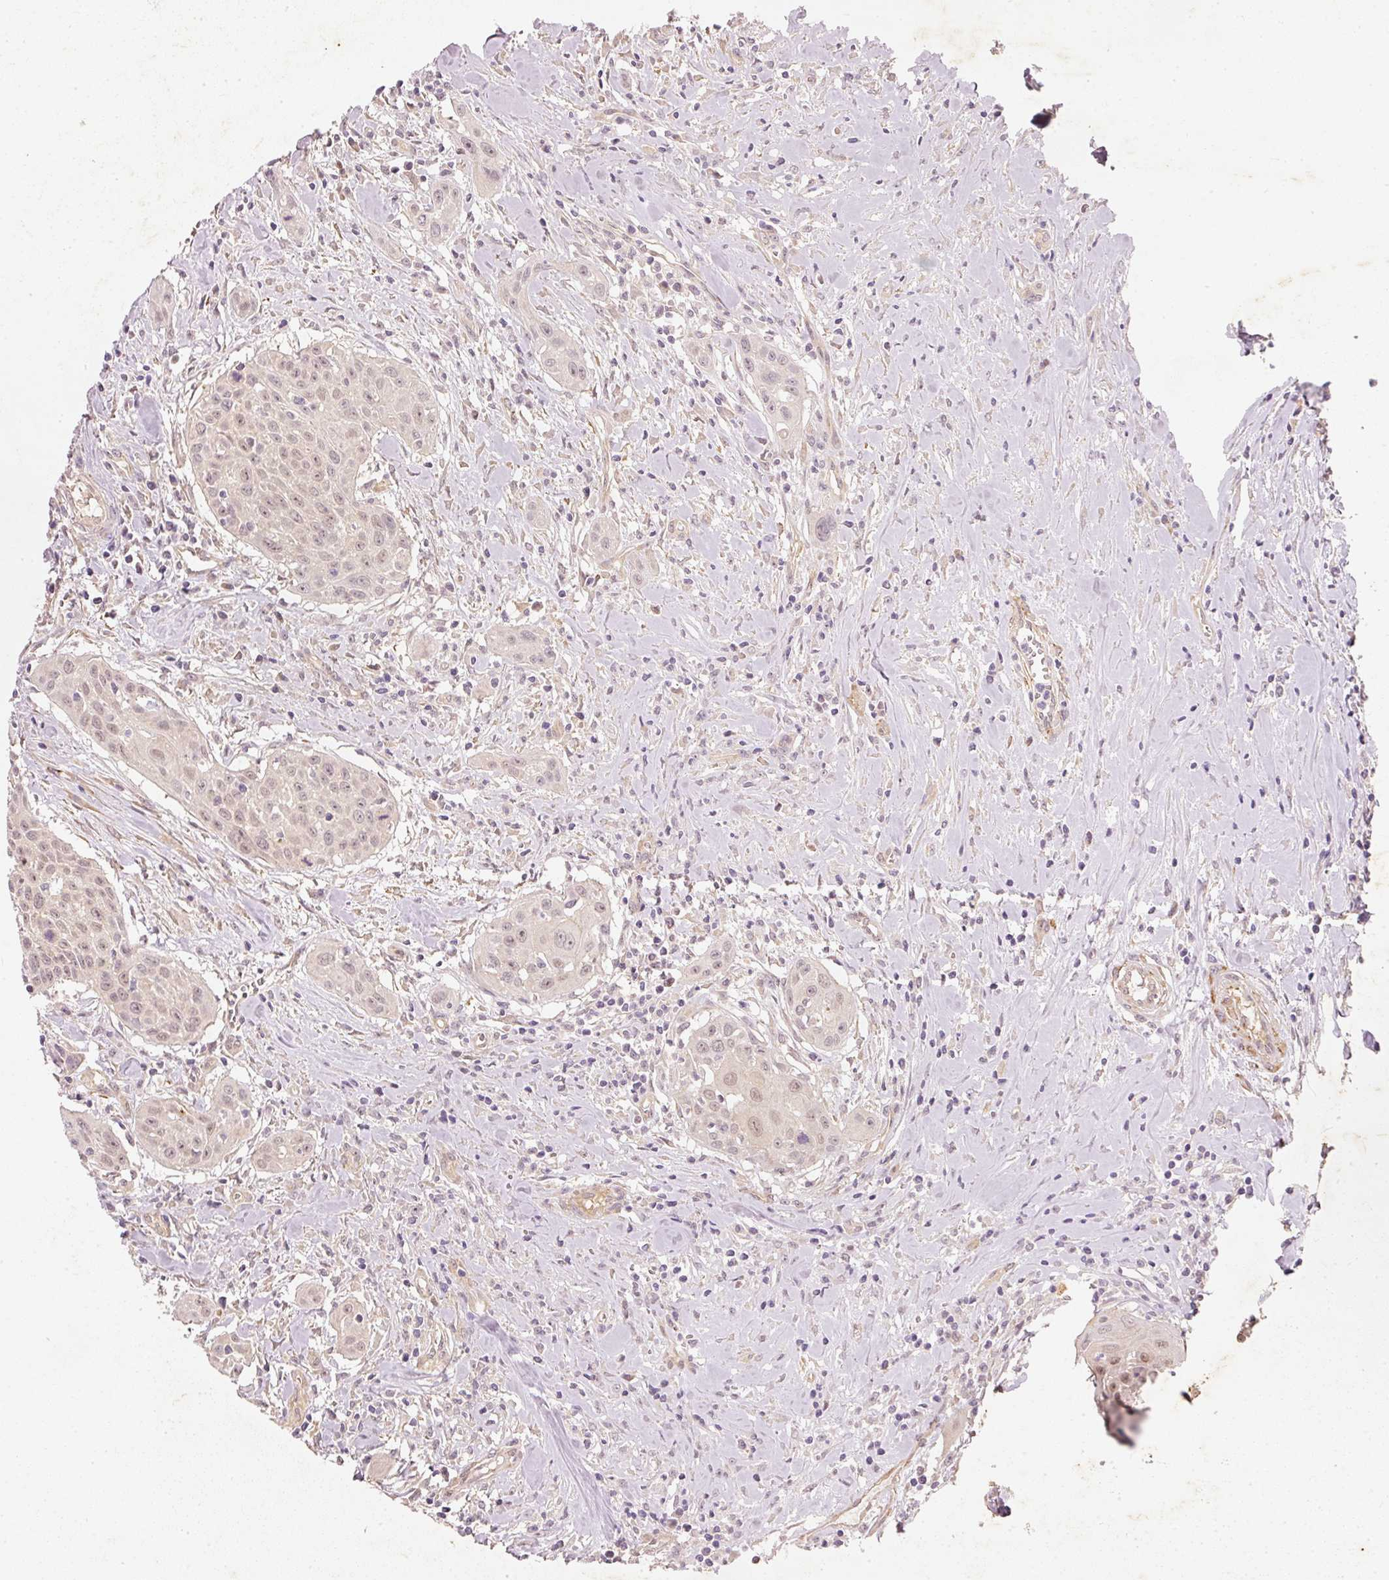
{"staining": {"intensity": "weak", "quantity": "<25%", "location": "cytoplasmic/membranous,nuclear"}, "tissue": "head and neck cancer", "cell_type": "Tumor cells", "image_type": "cancer", "snomed": [{"axis": "morphology", "description": "Squamous cell carcinoma, NOS"}, {"axis": "topography", "description": "Lymph node"}, {"axis": "topography", "description": "Salivary gland"}, {"axis": "topography", "description": "Head-Neck"}], "caption": "Human head and neck cancer stained for a protein using immunohistochemistry (IHC) reveals no staining in tumor cells.", "gene": "RGL2", "patient": {"sex": "female", "age": 74}}